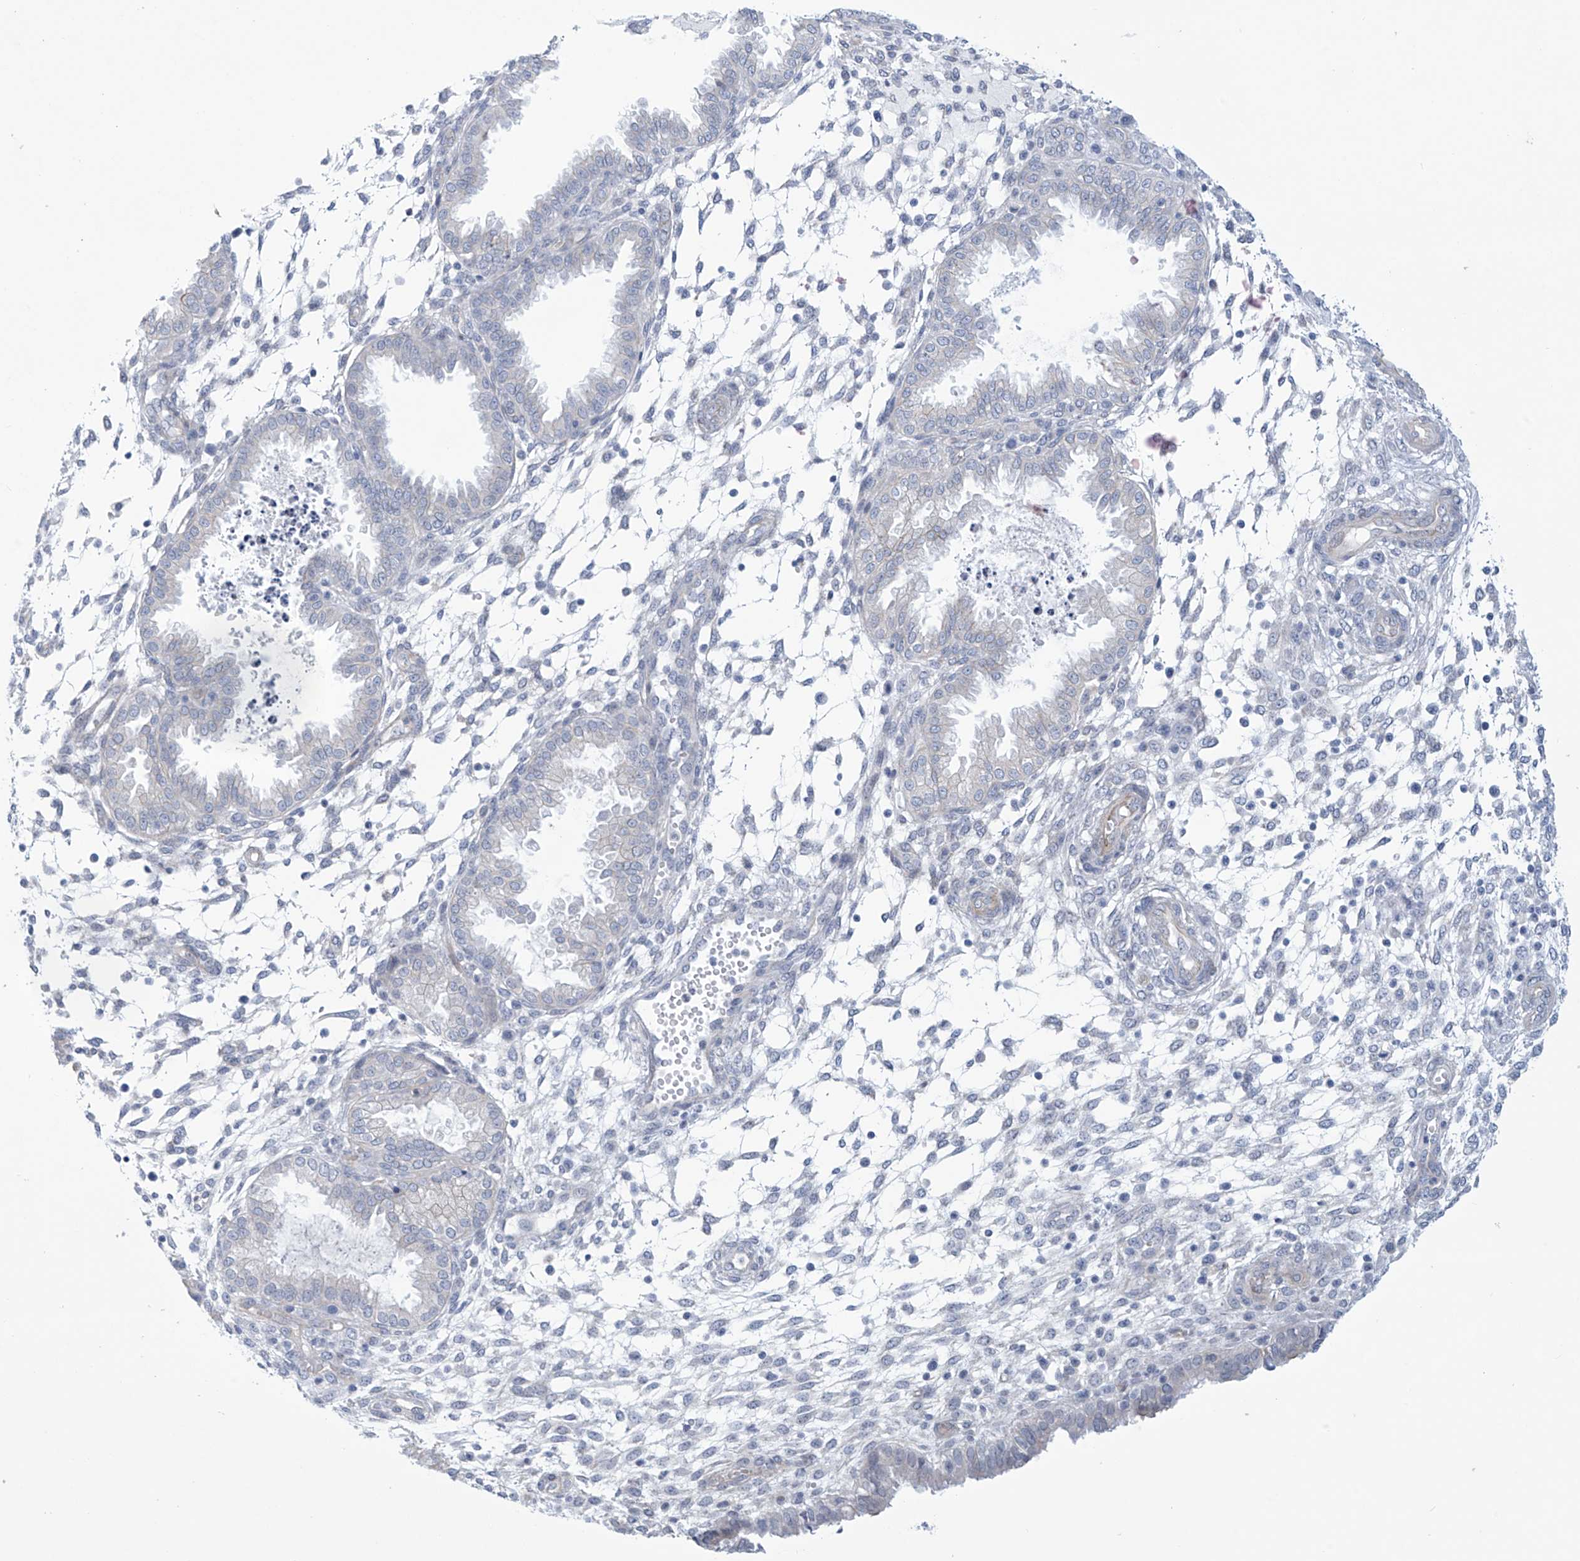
{"staining": {"intensity": "negative", "quantity": "none", "location": "none"}, "tissue": "endometrium", "cell_type": "Cells in endometrial stroma", "image_type": "normal", "snomed": [{"axis": "morphology", "description": "Normal tissue, NOS"}, {"axis": "topography", "description": "Endometrium"}], "caption": "Endometrium stained for a protein using immunohistochemistry displays no staining cells in endometrial stroma.", "gene": "ABHD13", "patient": {"sex": "female", "age": 33}}